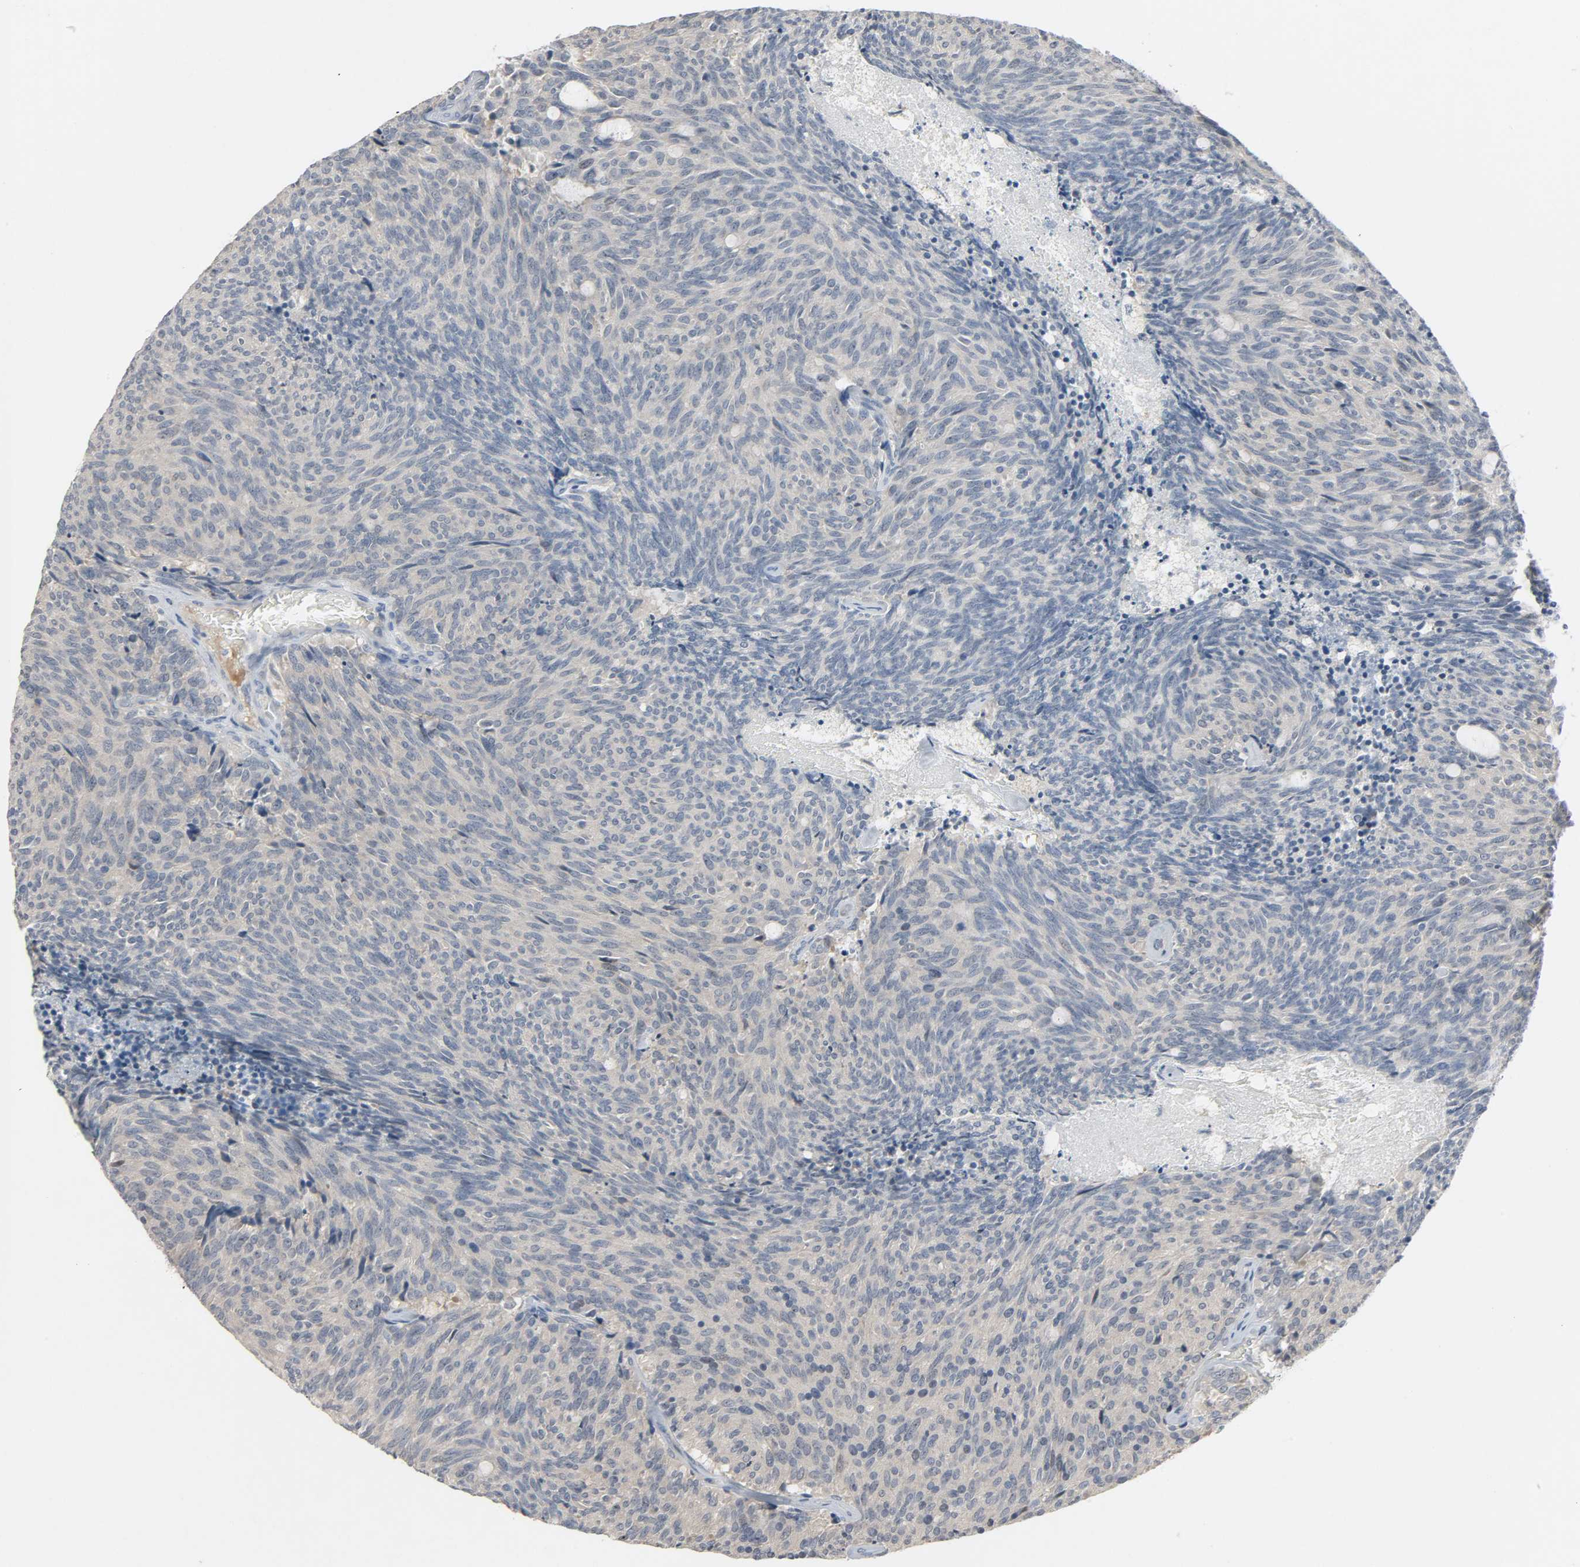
{"staining": {"intensity": "weak", "quantity": "25%-75%", "location": "cytoplasmic/membranous"}, "tissue": "carcinoid", "cell_type": "Tumor cells", "image_type": "cancer", "snomed": [{"axis": "morphology", "description": "Carcinoid, malignant, NOS"}, {"axis": "topography", "description": "Pancreas"}], "caption": "A brown stain highlights weak cytoplasmic/membranous staining of a protein in malignant carcinoid tumor cells.", "gene": "CD4", "patient": {"sex": "female", "age": 54}}